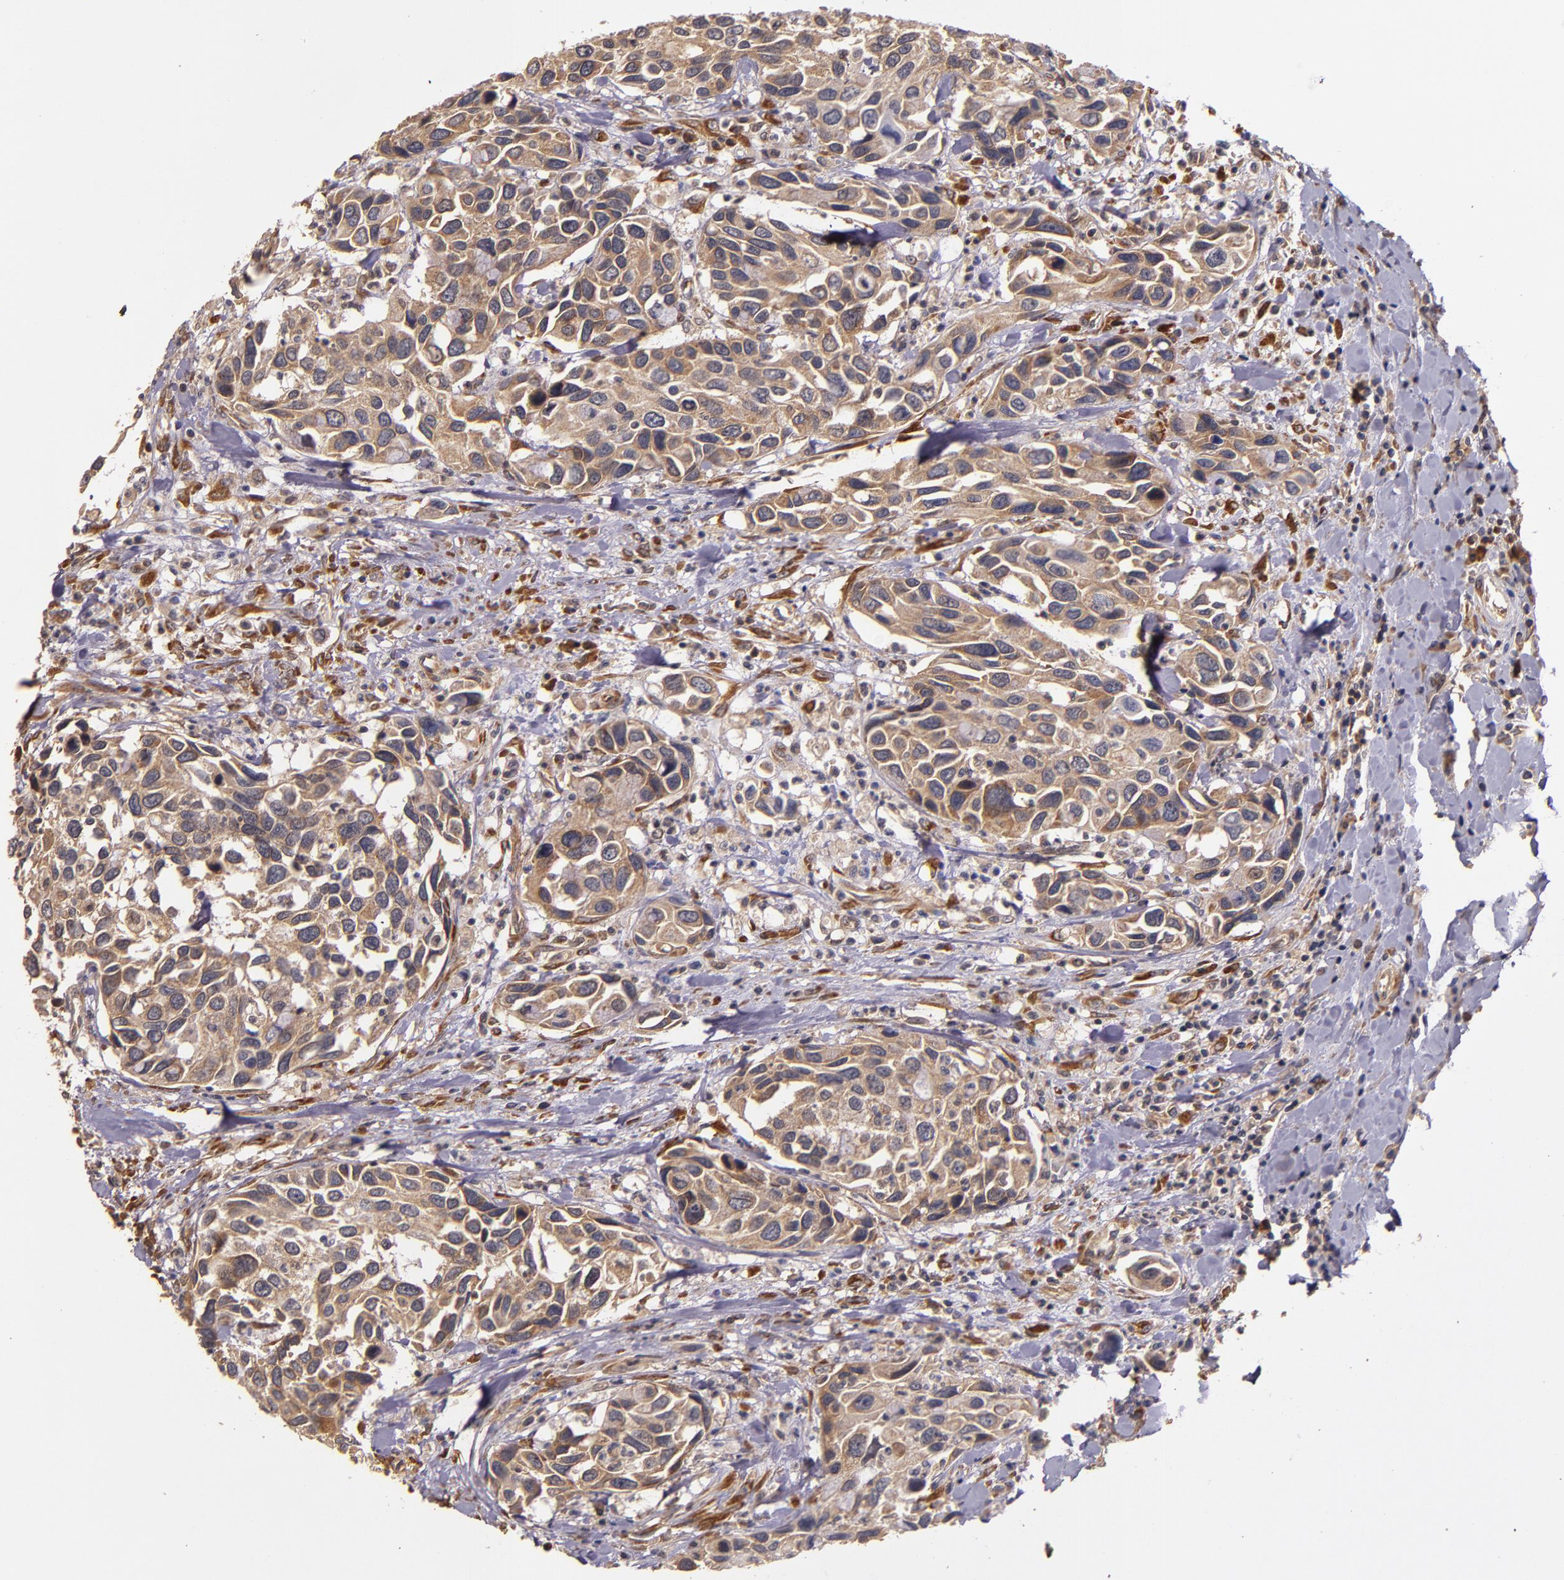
{"staining": {"intensity": "moderate", "quantity": ">75%", "location": "cytoplasmic/membranous"}, "tissue": "urothelial cancer", "cell_type": "Tumor cells", "image_type": "cancer", "snomed": [{"axis": "morphology", "description": "Urothelial carcinoma, High grade"}, {"axis": "topography", "description": "Urinary bladder"}], "caption": "Protein staining shows moderate cytoplasmic/membranous positivity in approximately >75% of tumor cells in urothelial cancer. The staining is performed using DAB brown chromogen to label protein expression. The nuclei are counter-stained blue using hematoxylin.", "gene": "PRAF2", "patient": {"sex": "male", "age": 66}}